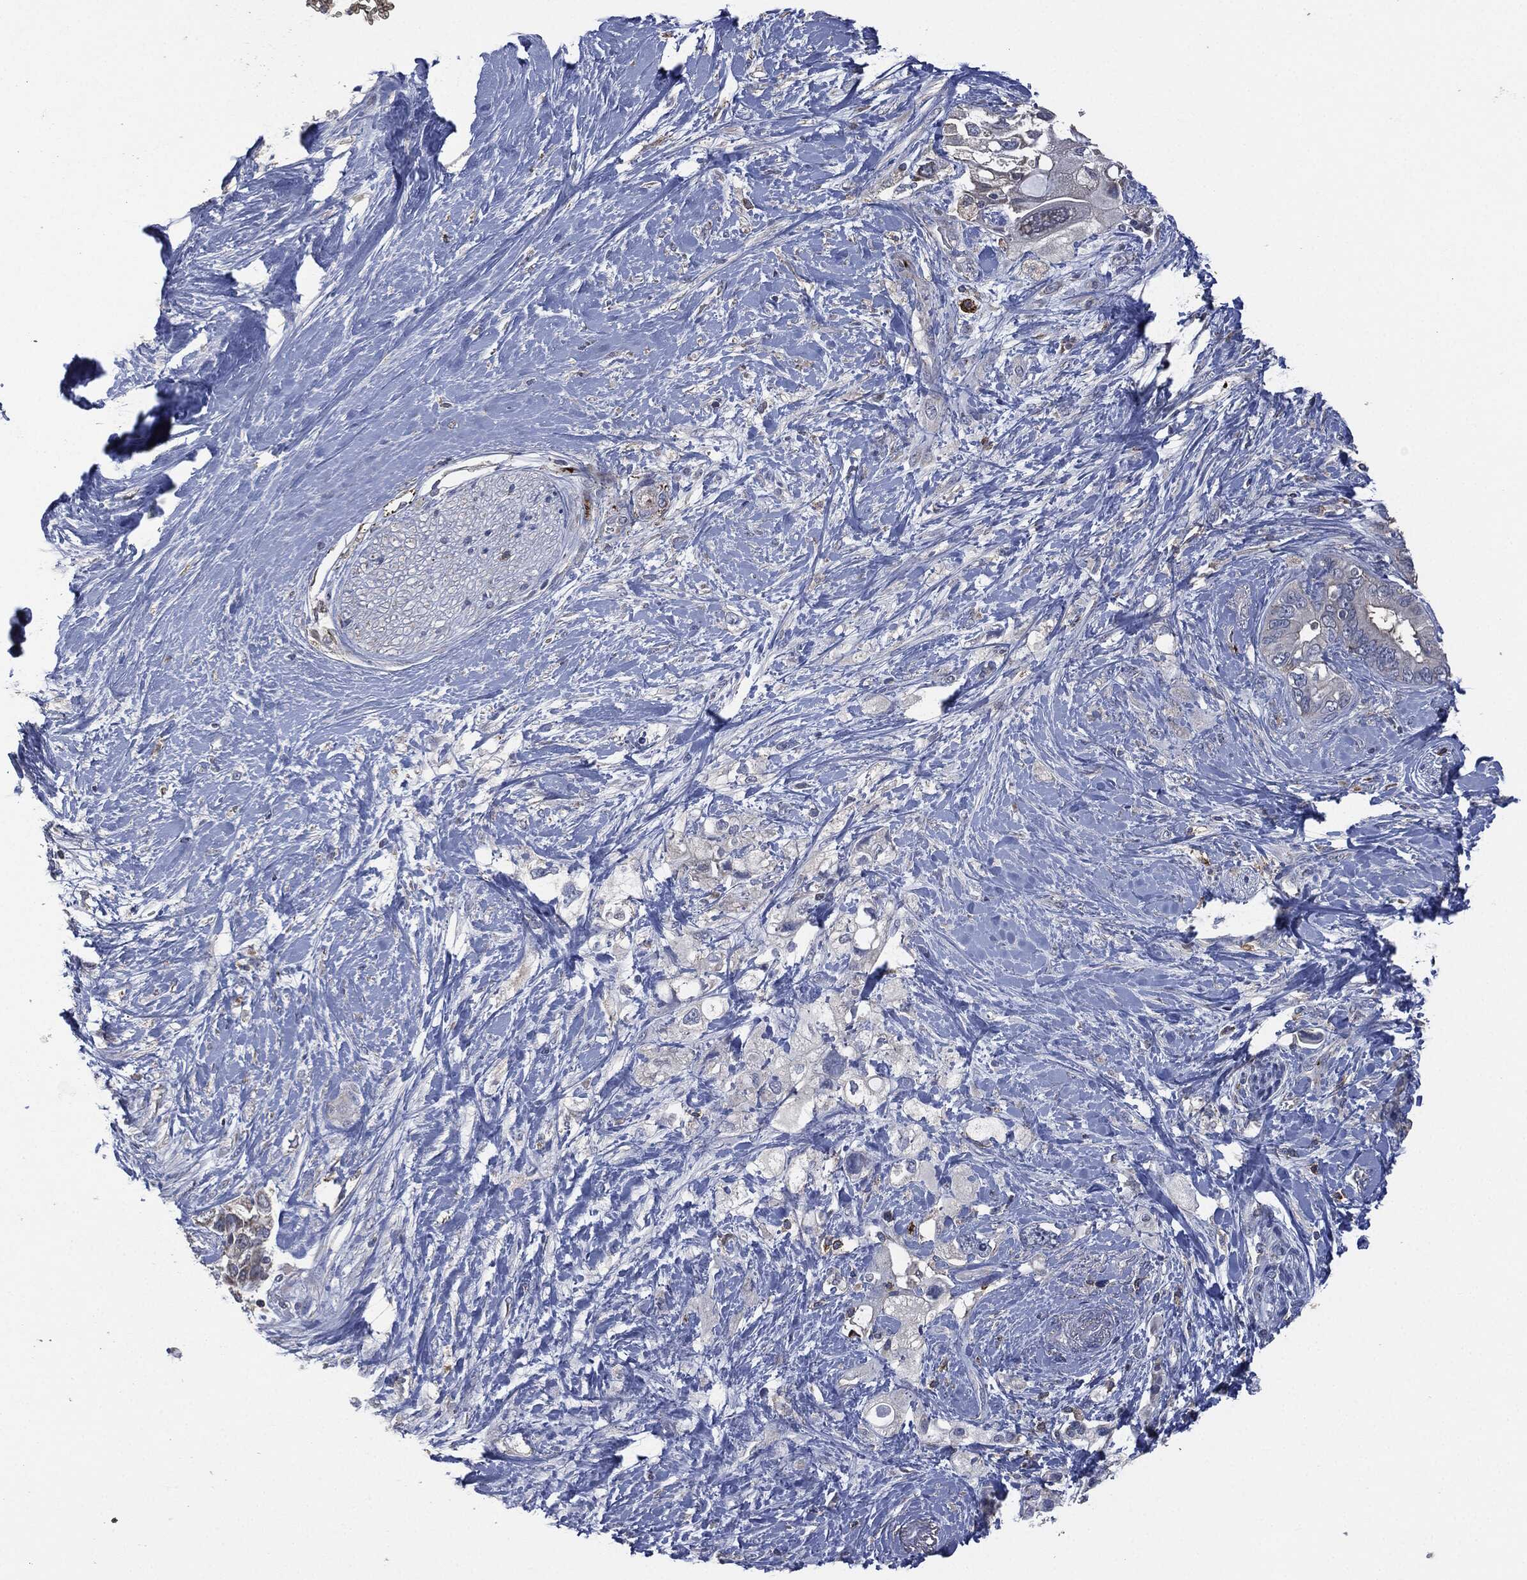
{"staining": {"intensity": "negative", "quantity": "none", "location": "none"}, "tissue": "pancreatic cancer", "cell_type": "Tumor cells", "image_type": "cancer", "snomed": [{"axis": "morphology", "description": "Adenocarcinoma, NOS"}, {"axis": "topography", "description": "Pancreas"}], "caption": "IHC photomicrograph of pancreatic adenocarcinoma stained for a protein (brown), which shows no expression in tumor cells.", "gene": "CD33", "patient": {"sex": "female", "age": 56}}